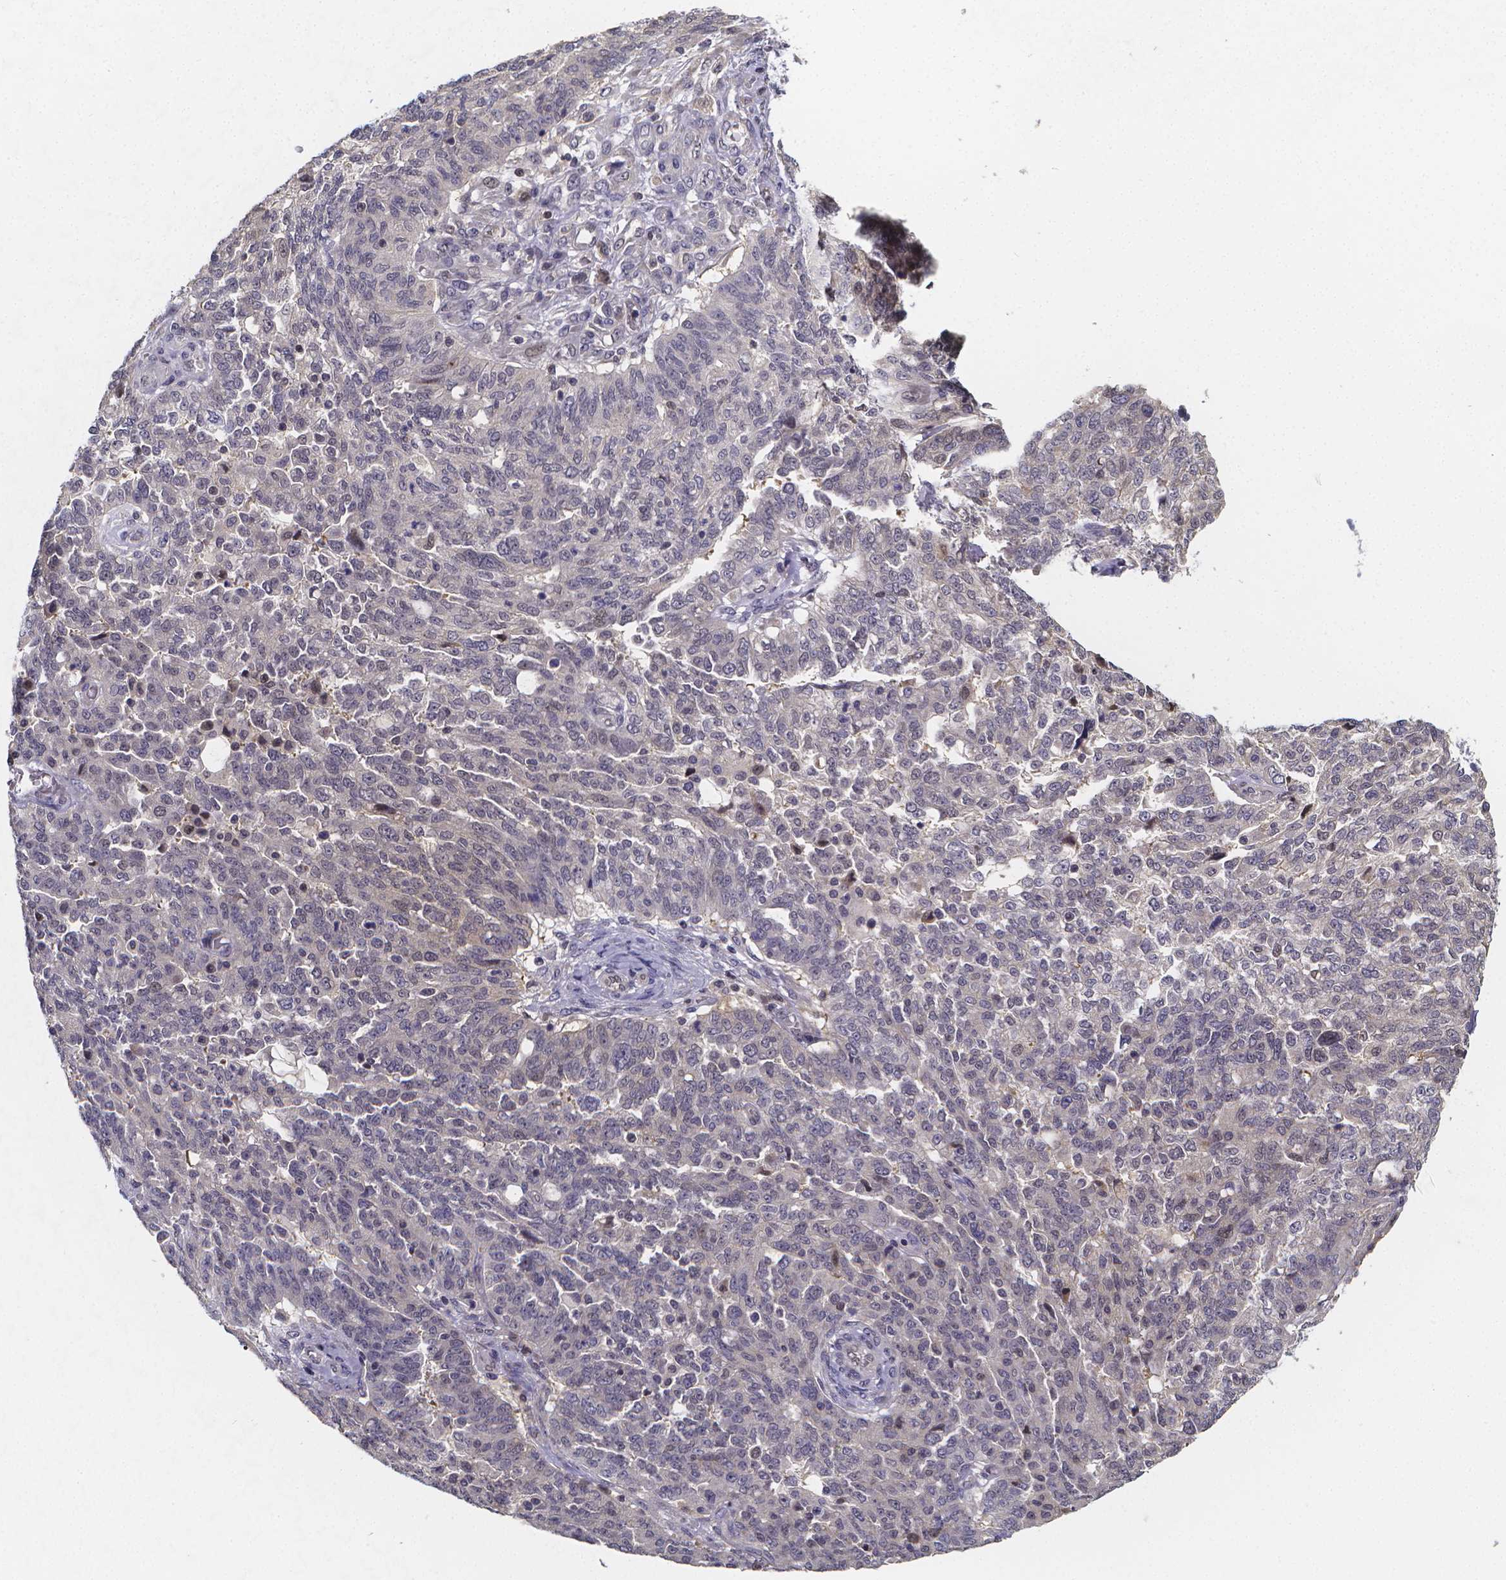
{"staining": {"intensity": "negative", "quantity": "none", "location": "none"}, "tissue": "ovarian cancer", "cell_type": "Tumor cells", "image_type": "cancer", "snomed": [{"axis": "morphology", "description": "Cystadenocarcinoma, serous, NOS"}, {"axis": "topography", "description": "Ovary"}], "caption": "Photomicrograph shows no protein staining in tumor cells of serous cystadenocarcinoma (ovarian) tissue.", "gene": "PAH", "patient": {"sex": "female", "age": 67}}